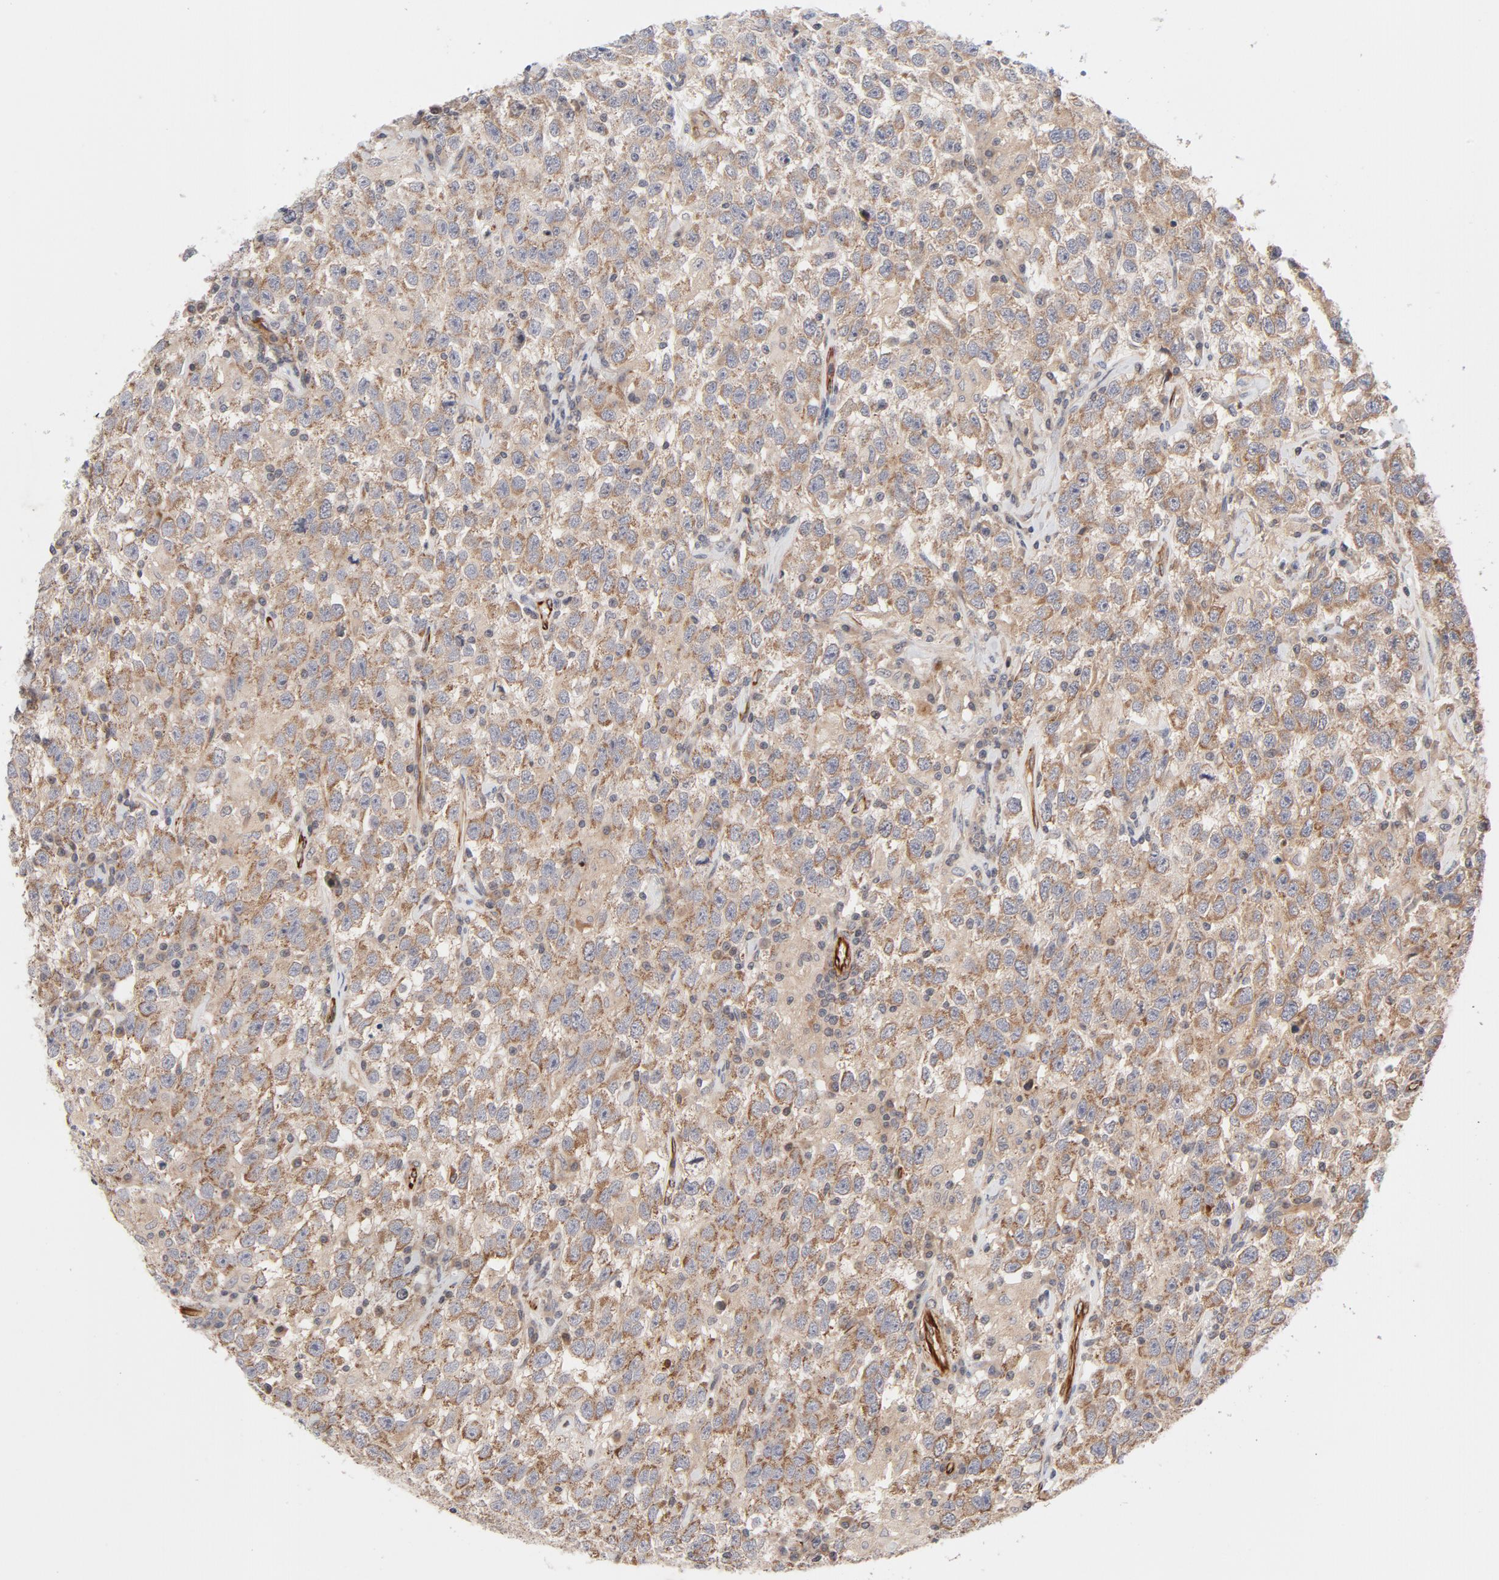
{"staining": {"intensity": "moderate", "quantity": ">75%", "location": "cytoplasmic/membranous"}, "tissue": "testis cancer", "cell_type": "Tumor cells", "image_type": "cancer", "snomed": [{"axis": "morphology", "description": "Seminoma, NOS"}, {"axis": "topography", "description": "Testis"}], "caption": "The histopathology image displays staining of testis seminoma, revealing moderate cytoplasmic/membranous protein expression (brown color) within tumor cells.", "gene": "DNAAF2", "patient": {"sex": "male", "age": 41}}